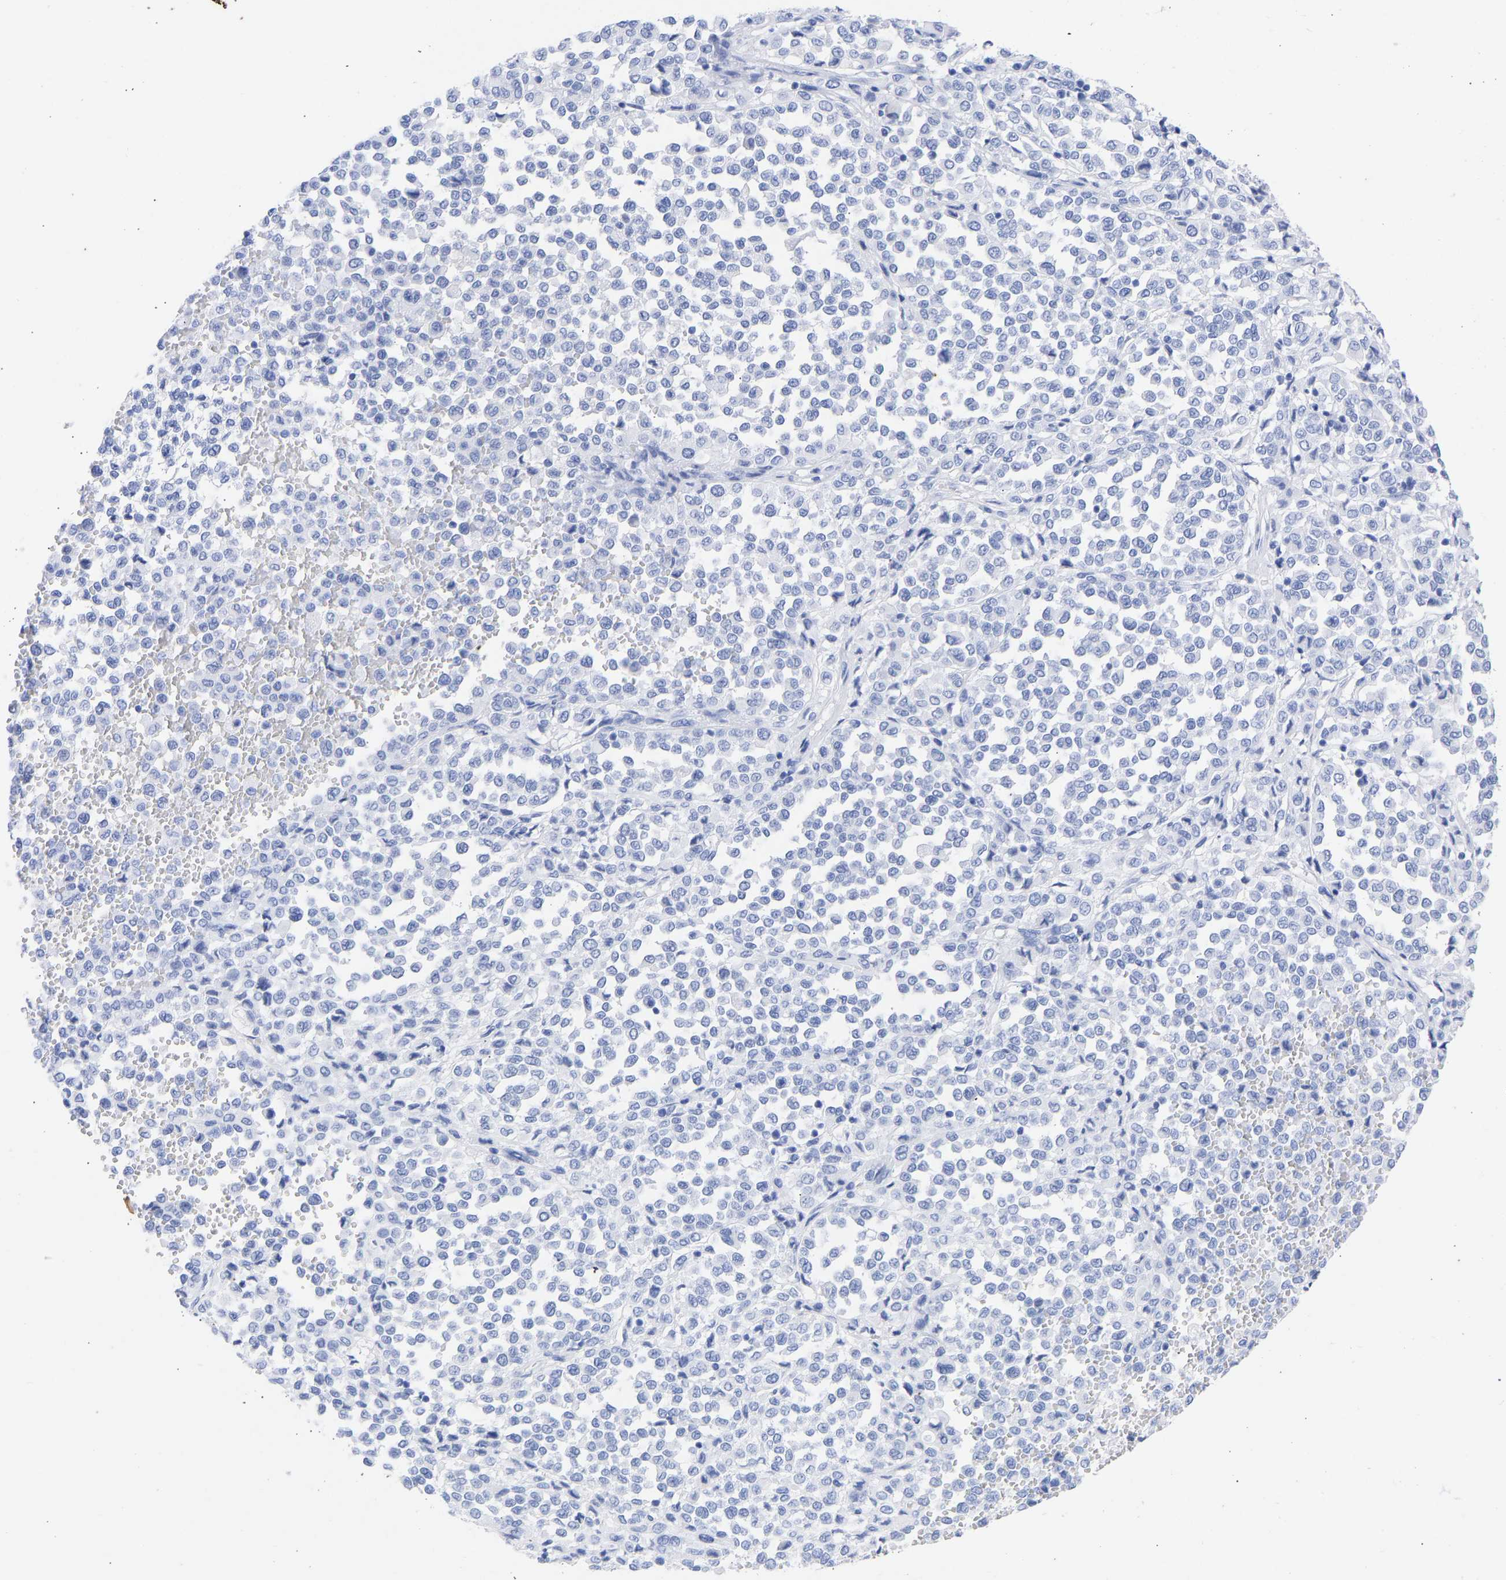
{"staining": {"intensity": "negative", "quantity": "none", "location": "none"}, "tissue": "melanoma", "cell_type": "Tumor cells", "image_type": "cancer", "snomed": [{"axis": "morphology", "description": "Malignant melanoma, Metastatic site"}, {"axis": "topography", "description": "Pancreas"}], "caption": "An immunohistochemistry micrograph of malignant melanoma (metastatic site) is shown. There is no staining in tumor cells of malignant melanoma (metastatic site).", "gene": "KRT1", "patient": {"sex": "female", "age": 30}}